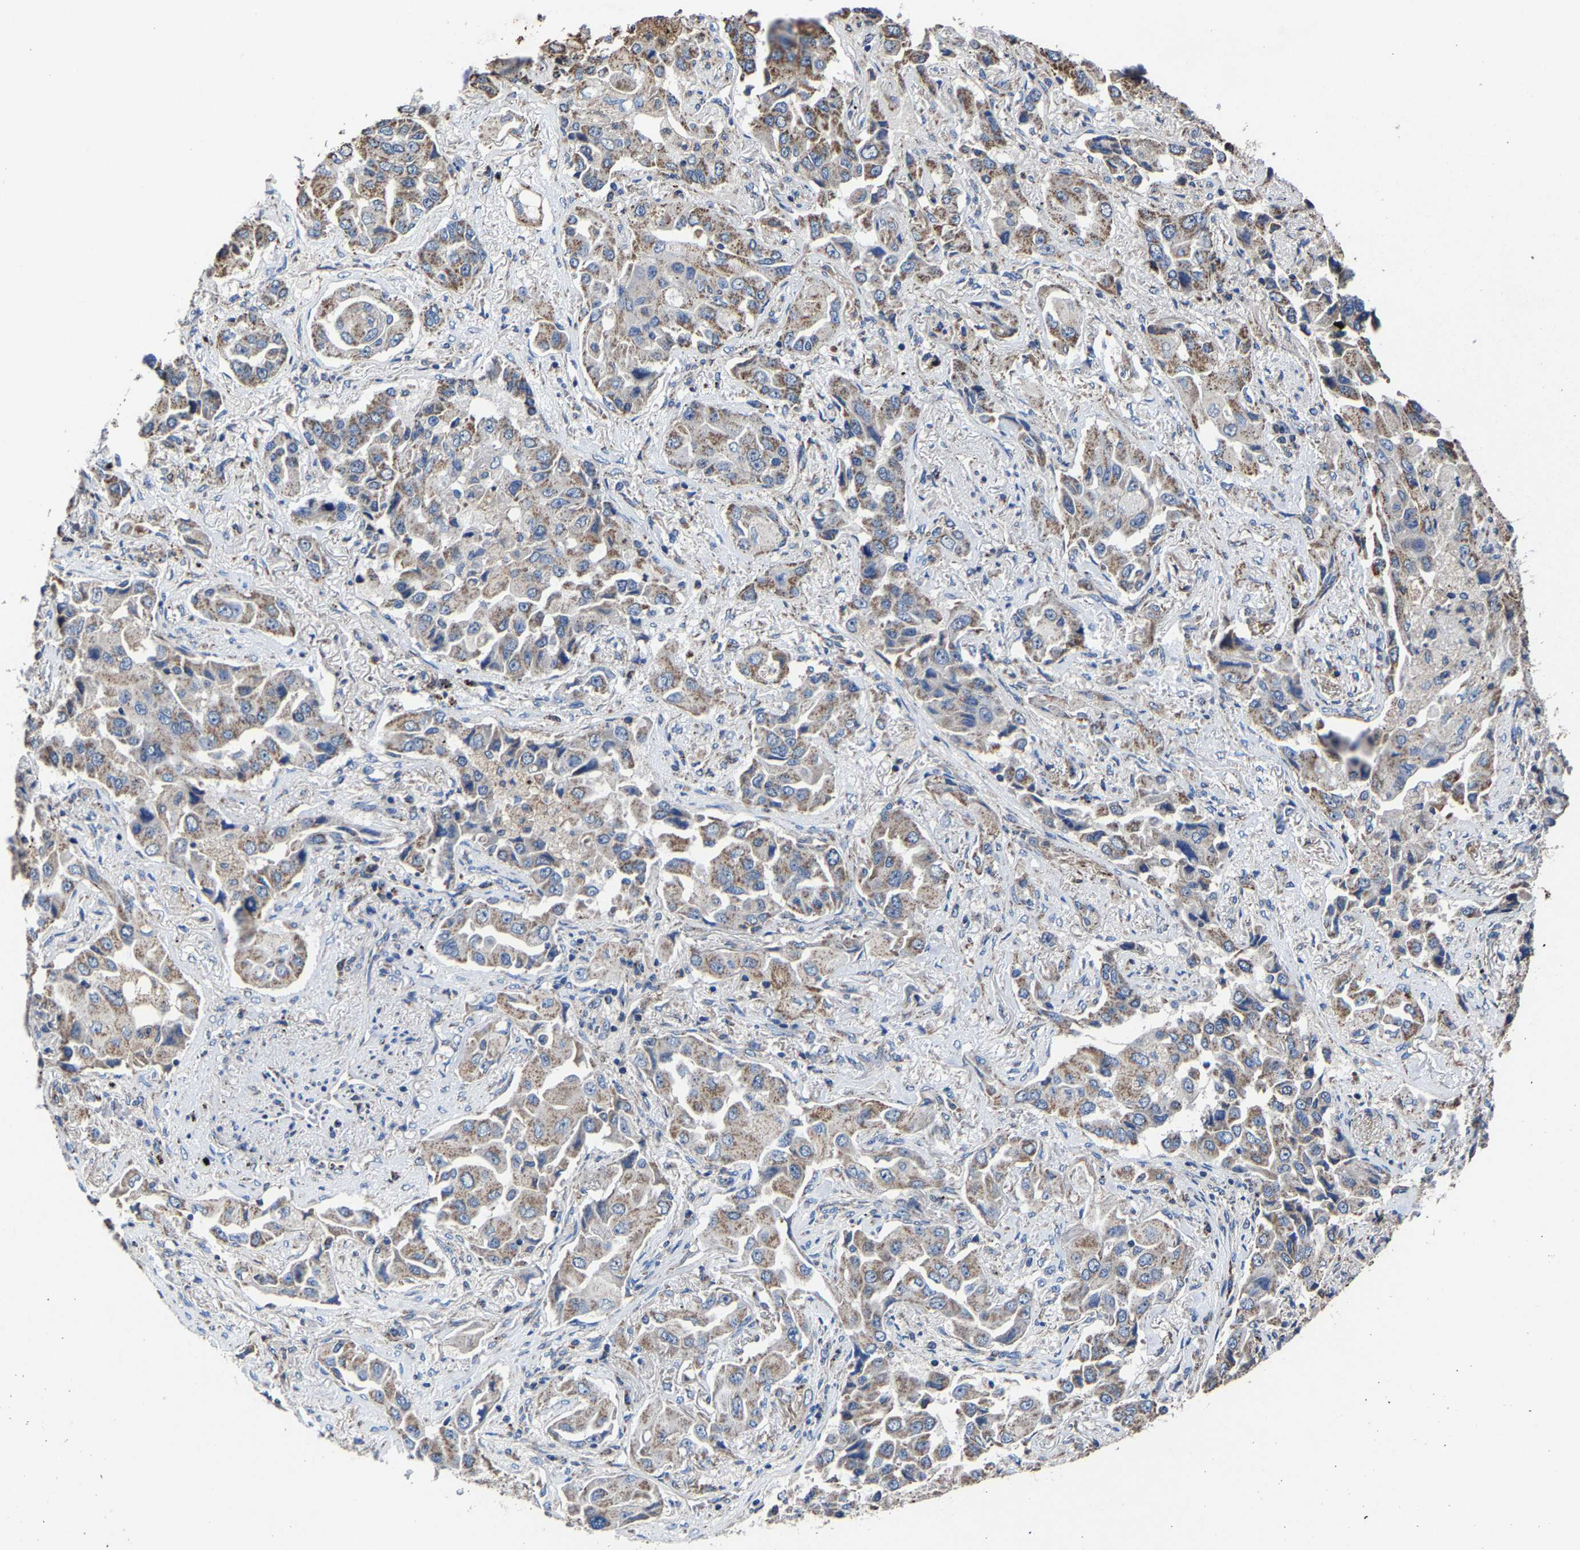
{"staining": {"intensity": "weak", "quantity": ">75%", "location": "cytoplasmic/membranous"}, "tissue": "lung cancer", "cell_type": "Tumor cells", "image_type": "cancer", "snomed": [{"axis": "morphology", "description": "Adenocarcinoma, NOS"}, {"axis": "topography", "description": "Lung"}], "caption": "About >75% of tumor cells in lung cancer (adenocarcinoma) show weak cytoplasmic/membranous protein staining as visualized by brown immunohistochemical staining.", "gene": "ZCCHC7", "patient": {"sex": "female", "age": 65}}